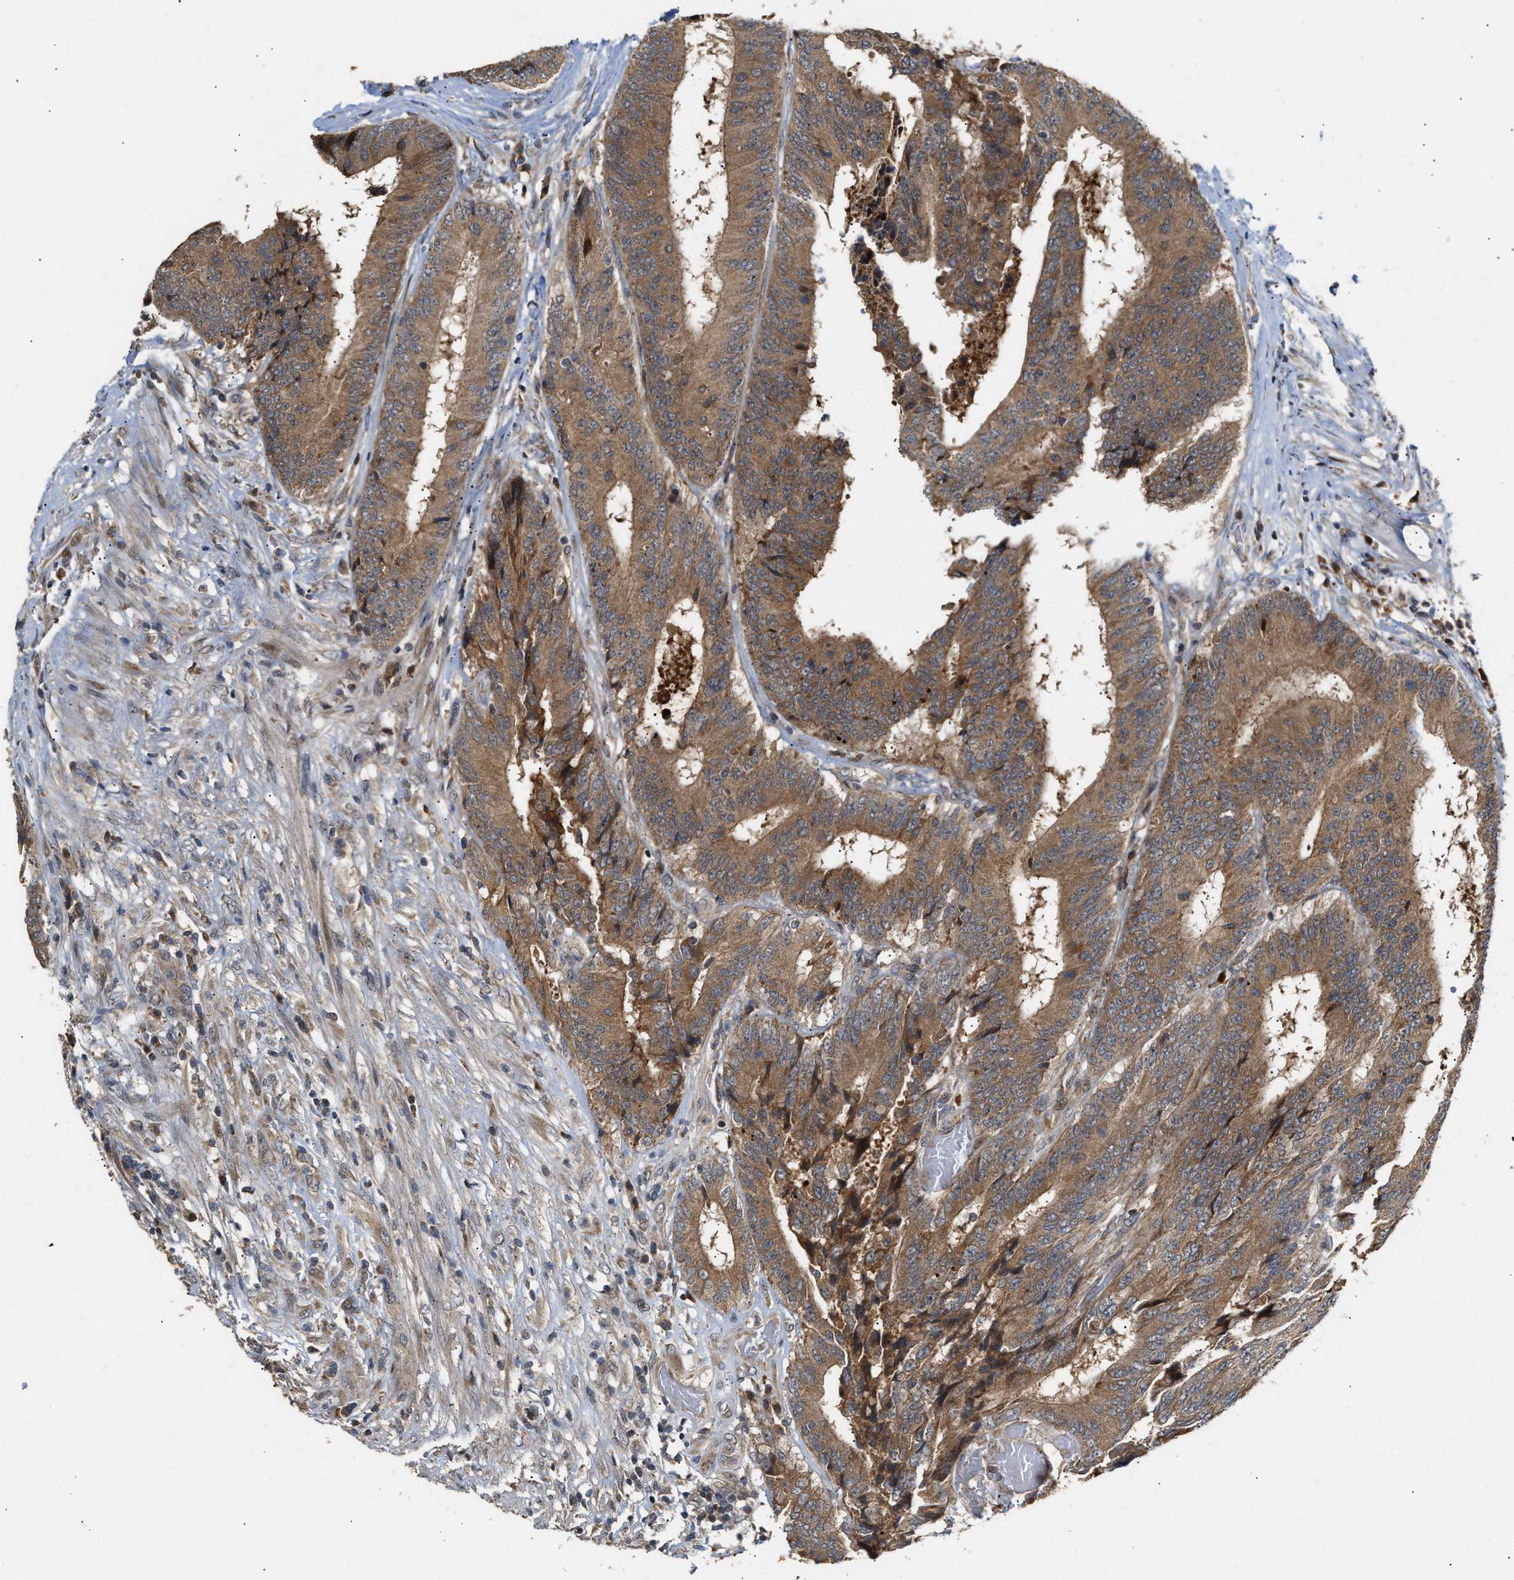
{"staining": {"intensity": "moderate", "quantity": ">75%", "location": "cytoplasmic/membranous"}, "tissue": "colorectal cancer", "cell_type": "Tumor cells", "image_type": "cancer", "snomed": [{"axis": "morphology", "description": "Adenocarcinoma, NOS"}, {"axis": "topography", "description": "Rectum"}], "caption": "Colorectal cancer (adenocarcinoma) stained for a protein (brown) displays moderate cytoplasmic/membranous positive positivity in about >75% of tumor cells.", "gene": "EXTL2", "patient": {"sex": "male", "age": 72}}